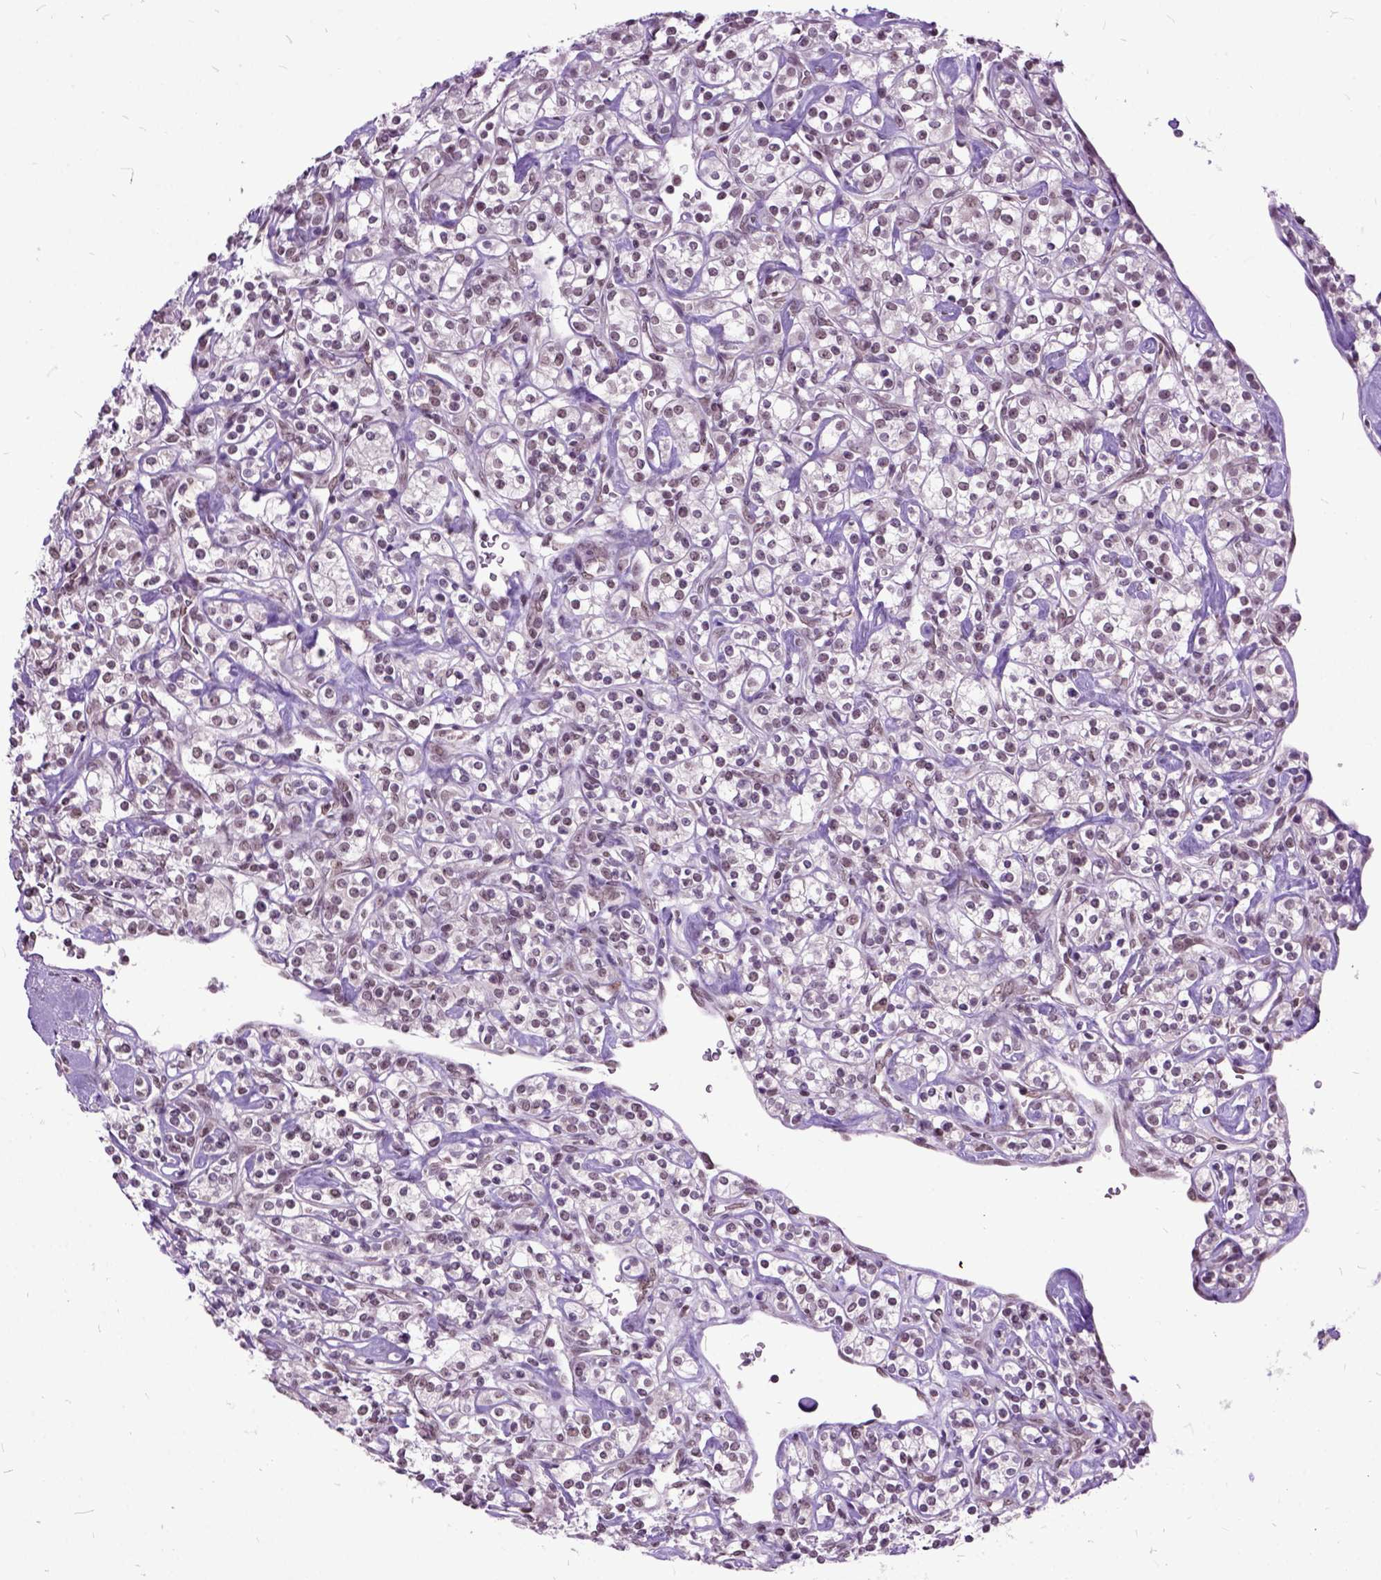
{"staining": {"intensity": "moderate", "quantity": ">75%", "location": "nuclear"}, "tissue": "renal cancer", "cell_type": "Tumor cells", "image_type": "cancer", "snomed": [{"axis": "morphology", "description": "Adenocarcinoma, NOS"}, {"axis": "topography", "description": "Kidney"}], "caption": "Moderate nuclear staining for a protein is appreciated in approximately >75% of tumor cells of renal adenocarcinoma using immunohistochemistry (IHC).", "gene": "ORC5", "patient": {"sex": "male", "age": 77}}